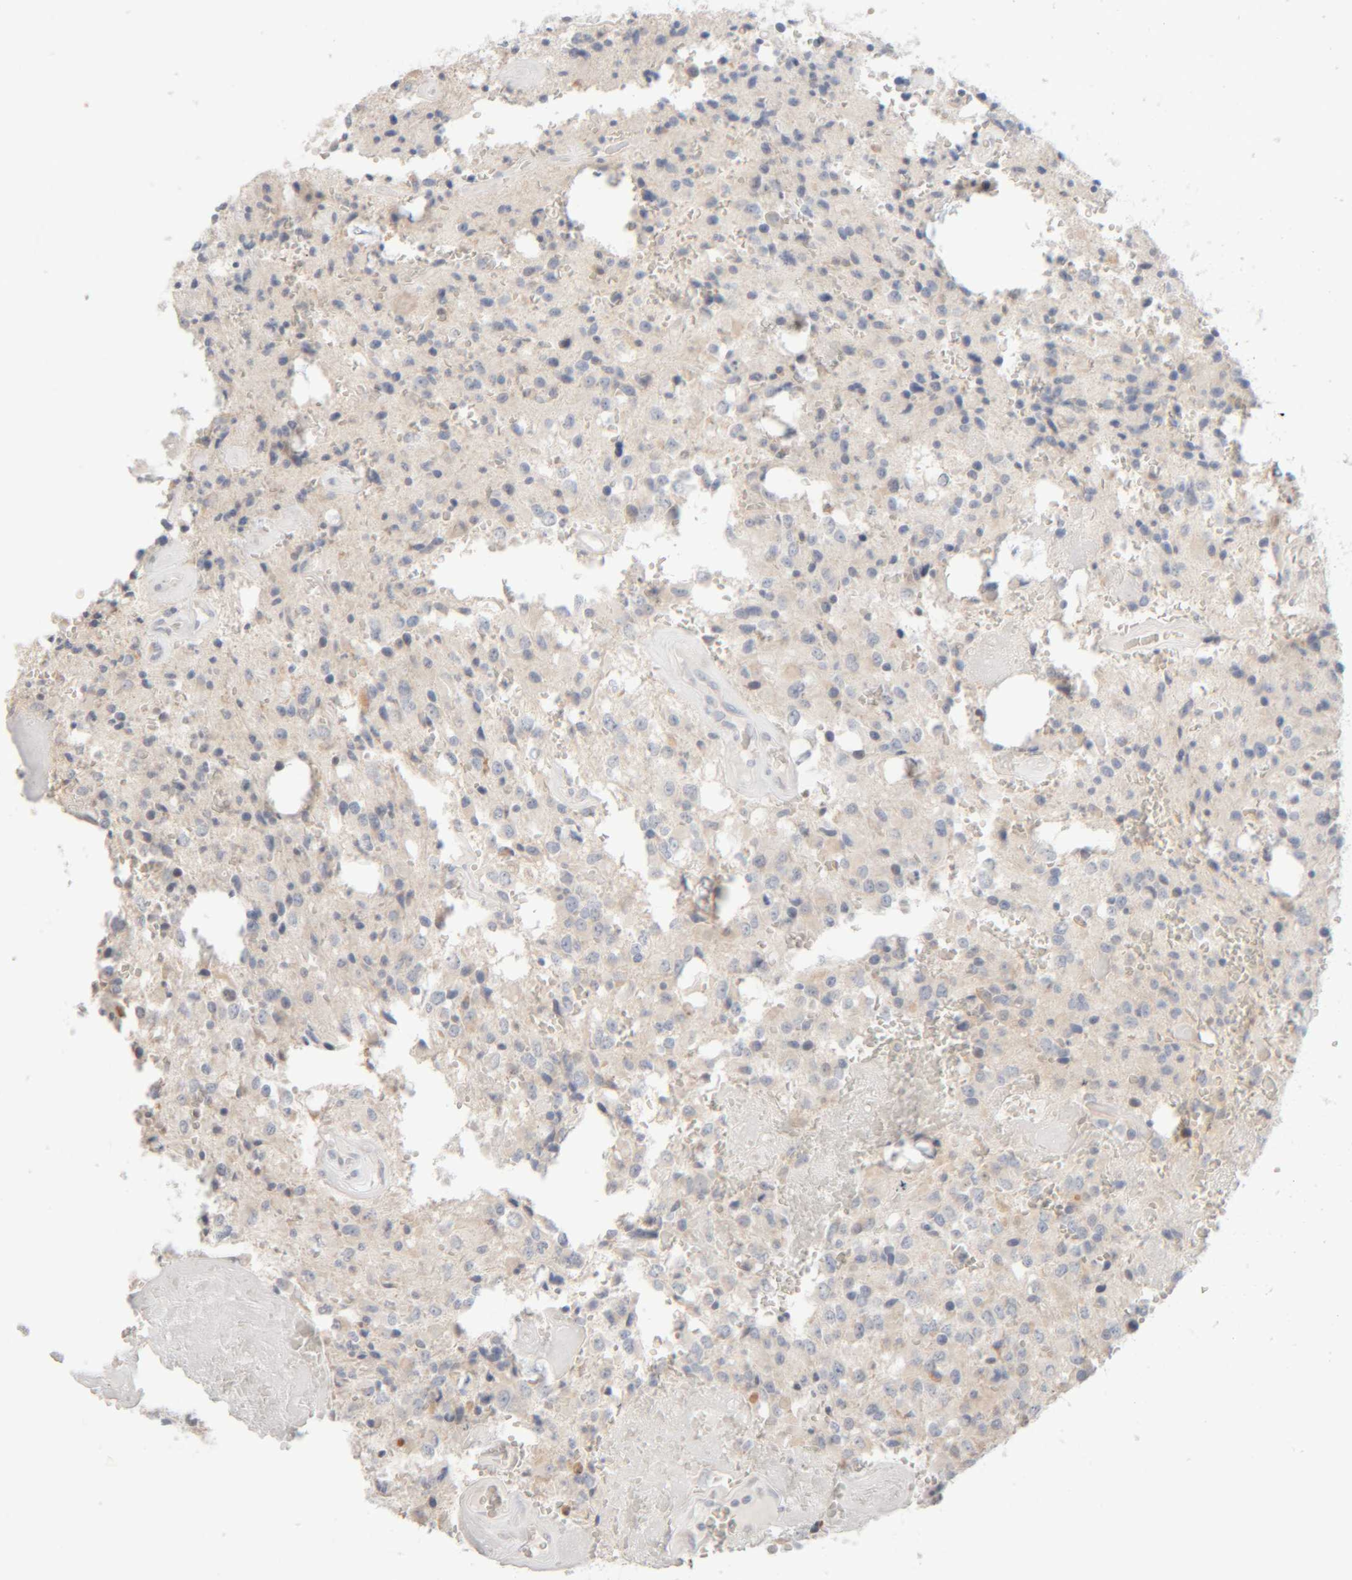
{"staining": {"intensity": "negative", "quantity": "none", "location": "none"}, "tissue": "glioma", "cell_type": "Tumor cells", "image_type": "cancer", "snomed": [{"axis": "morphology", "description": "Glioma, malignant, Low grade"}, {"axis": "topography", "description": "Brain"}], "caption": "Glioma was stained to show a protein in brown. There is no significant expression in tumor cells.", "gene": "RIDA", "patient": {"sex": "male", "age": 58}}